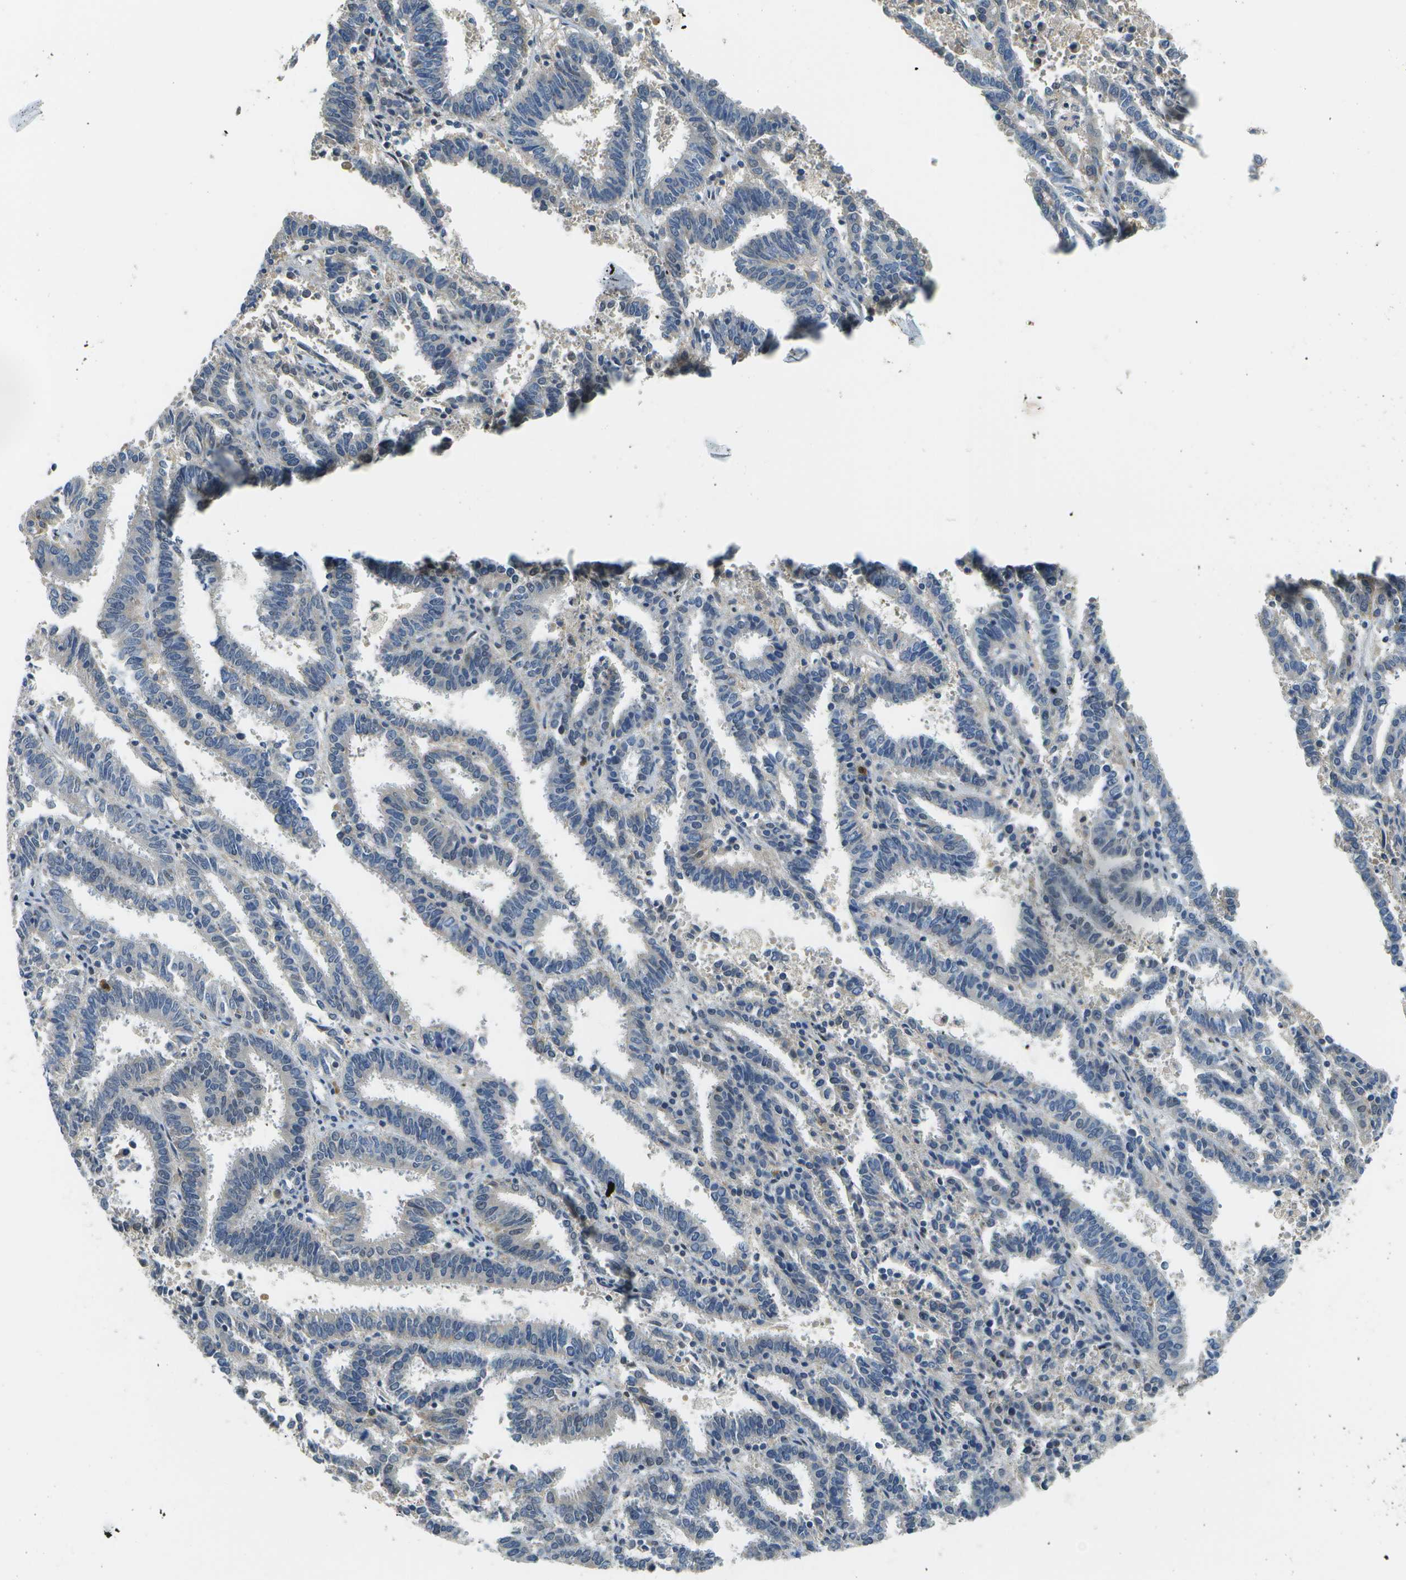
{"staining": {"intensity": "negative", "quantity": "none", "location": "none"}, "tissue": "endometrial cancer", "cell_type": "Tumor cells", "image_type": "cancer", "snomed": [{"axis": "morphology", "description": "Adenocarcinoma, NOS"}, {"axis": "topography", "description": "Uterus"}], "caption": "The histopathology image demonstrates no staining of tumor cells in endometrial cancer.", "gene": "PTGIS", "patient": {"sex": "female", "age": 83}}